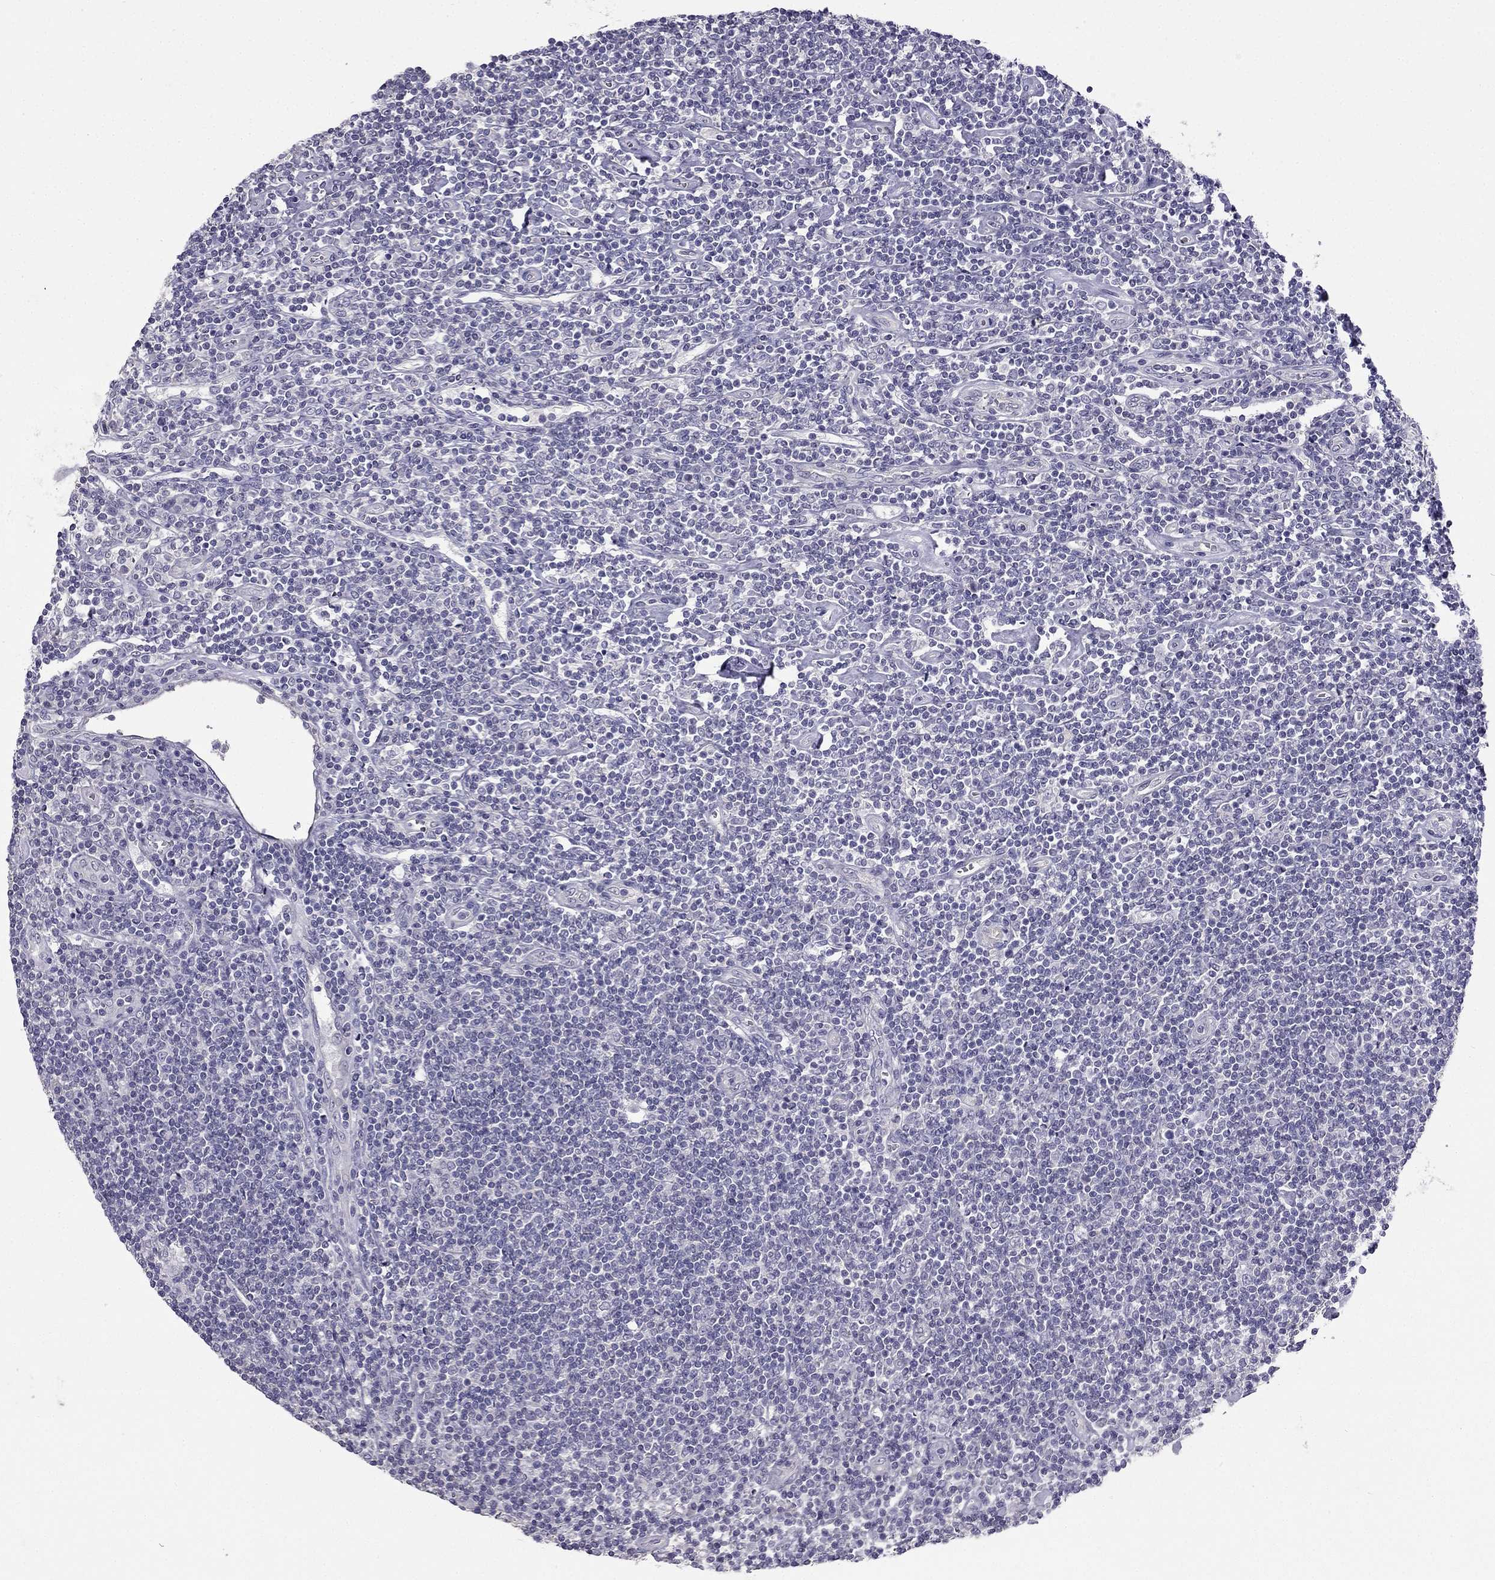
{"staining": {"intensity": "negative", "quantity": "none", "location": "none"}, "tissue": "lymphoma", "cell_type": "Tumor cells", "image_type": "cancer", "snomed": [{"axis": "morphology", "description": "Hodgkin's disease, NOS"}, {"axis": "topography", "description": "Lymph node"}], "caption": "An immunohistochemistry (IHC) image of Hodgkin's disease is shown. There is no staining in tumor cells of Hodgkin's disease. The staining was performed using DAB (3,3'-diaminobenzidine) to visualize the protein expression in brown, while the nuclei were stained in blue with hematoxylin (Magnification: 20x).", "gene": "HSFX1", "patient": {"sex": "male", "age": 40}}